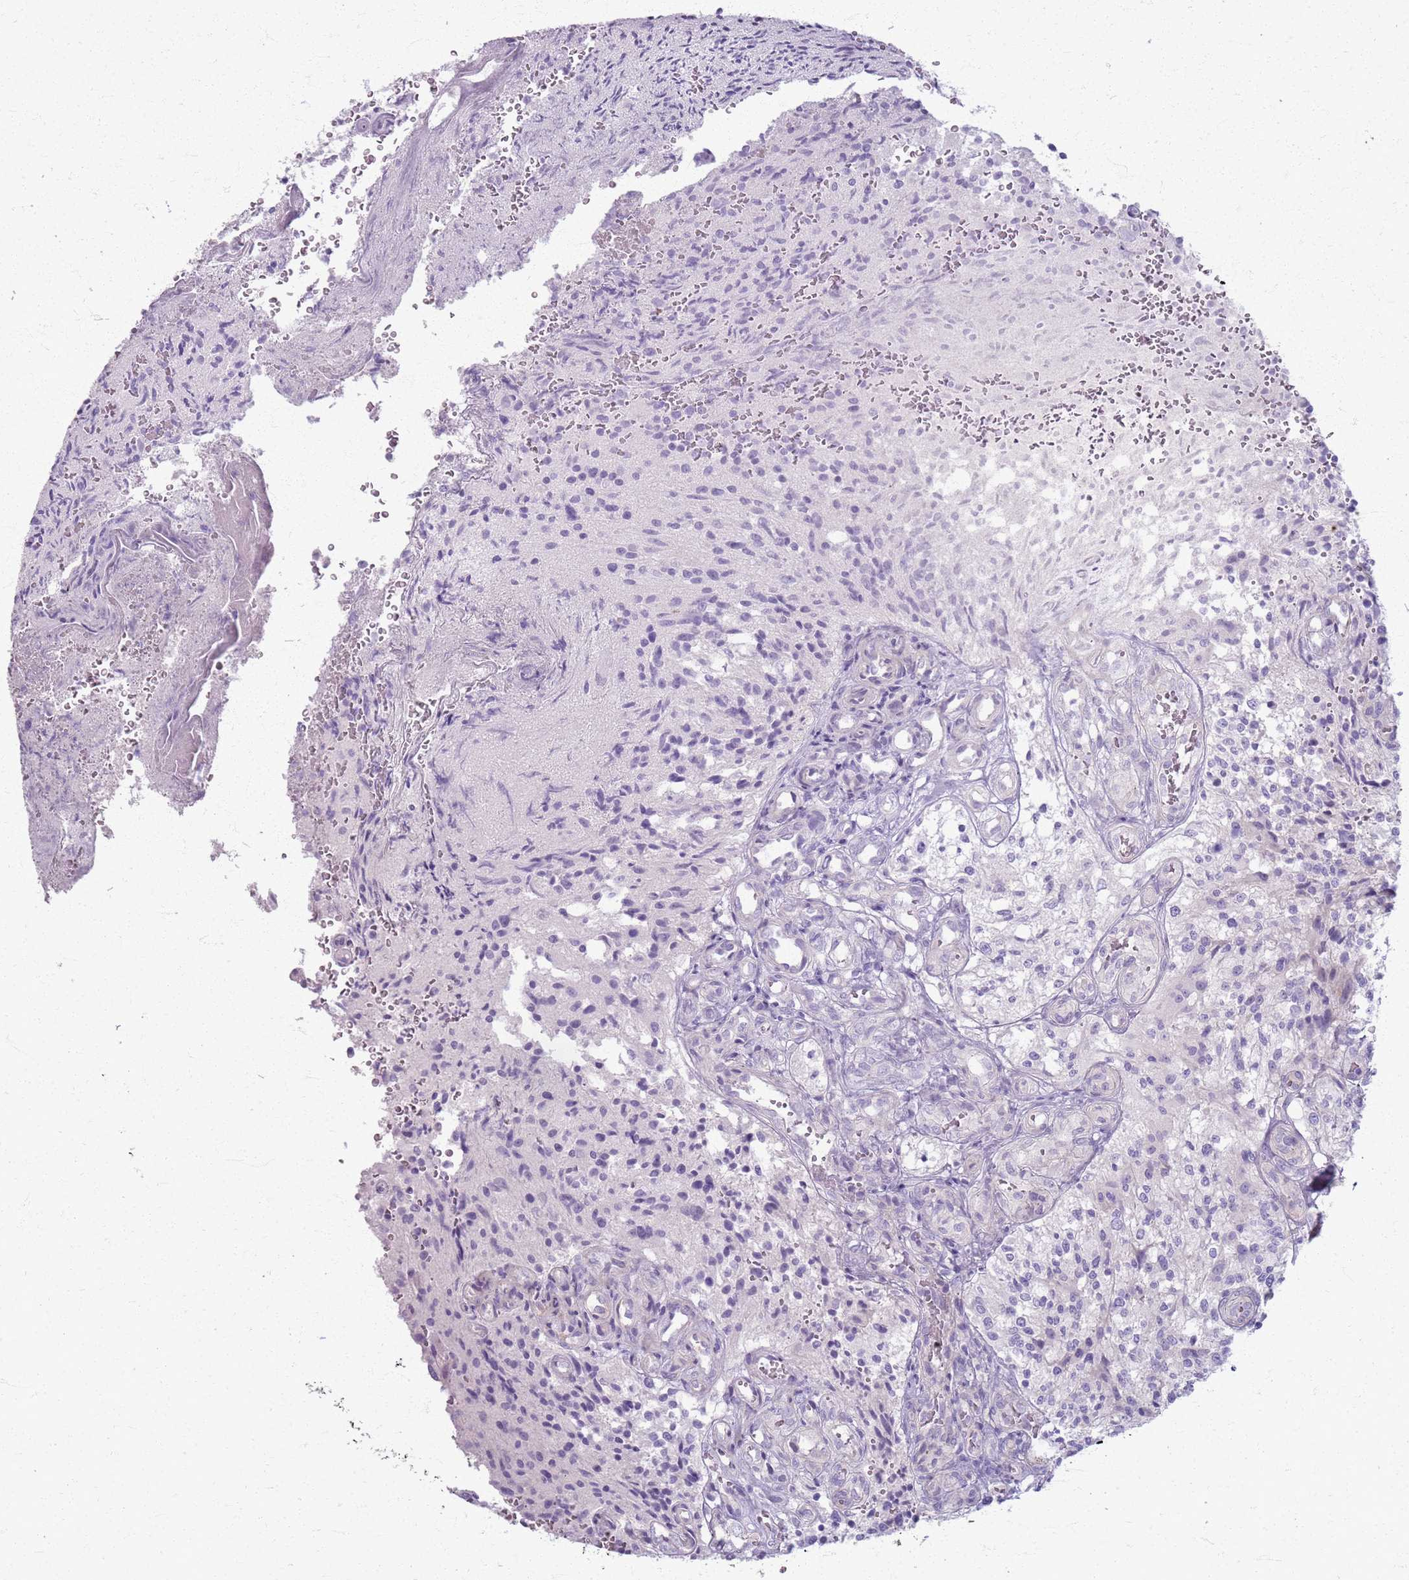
{"staining": {"intensity": "negative", "quantity": "none", "location": "none"}, "tissue": "glioma", "cell_type": "Tumor cells", "image_type": "cancer", "snomed": [{"axis": "morphology", "description": "Normal tissue, NOS"}, {"axis": "morphology", "description": "Glioma, malignant, High grade"}, {"axis": "topography", "description": "Cerebral cortex"}], "caption": "DAB immunohistochemical staining of malignant high-grade glioma displays no significant positivity in tumor cells.", "gene": "CSRP3", "patient": {"sex": "male", "age": 56}}